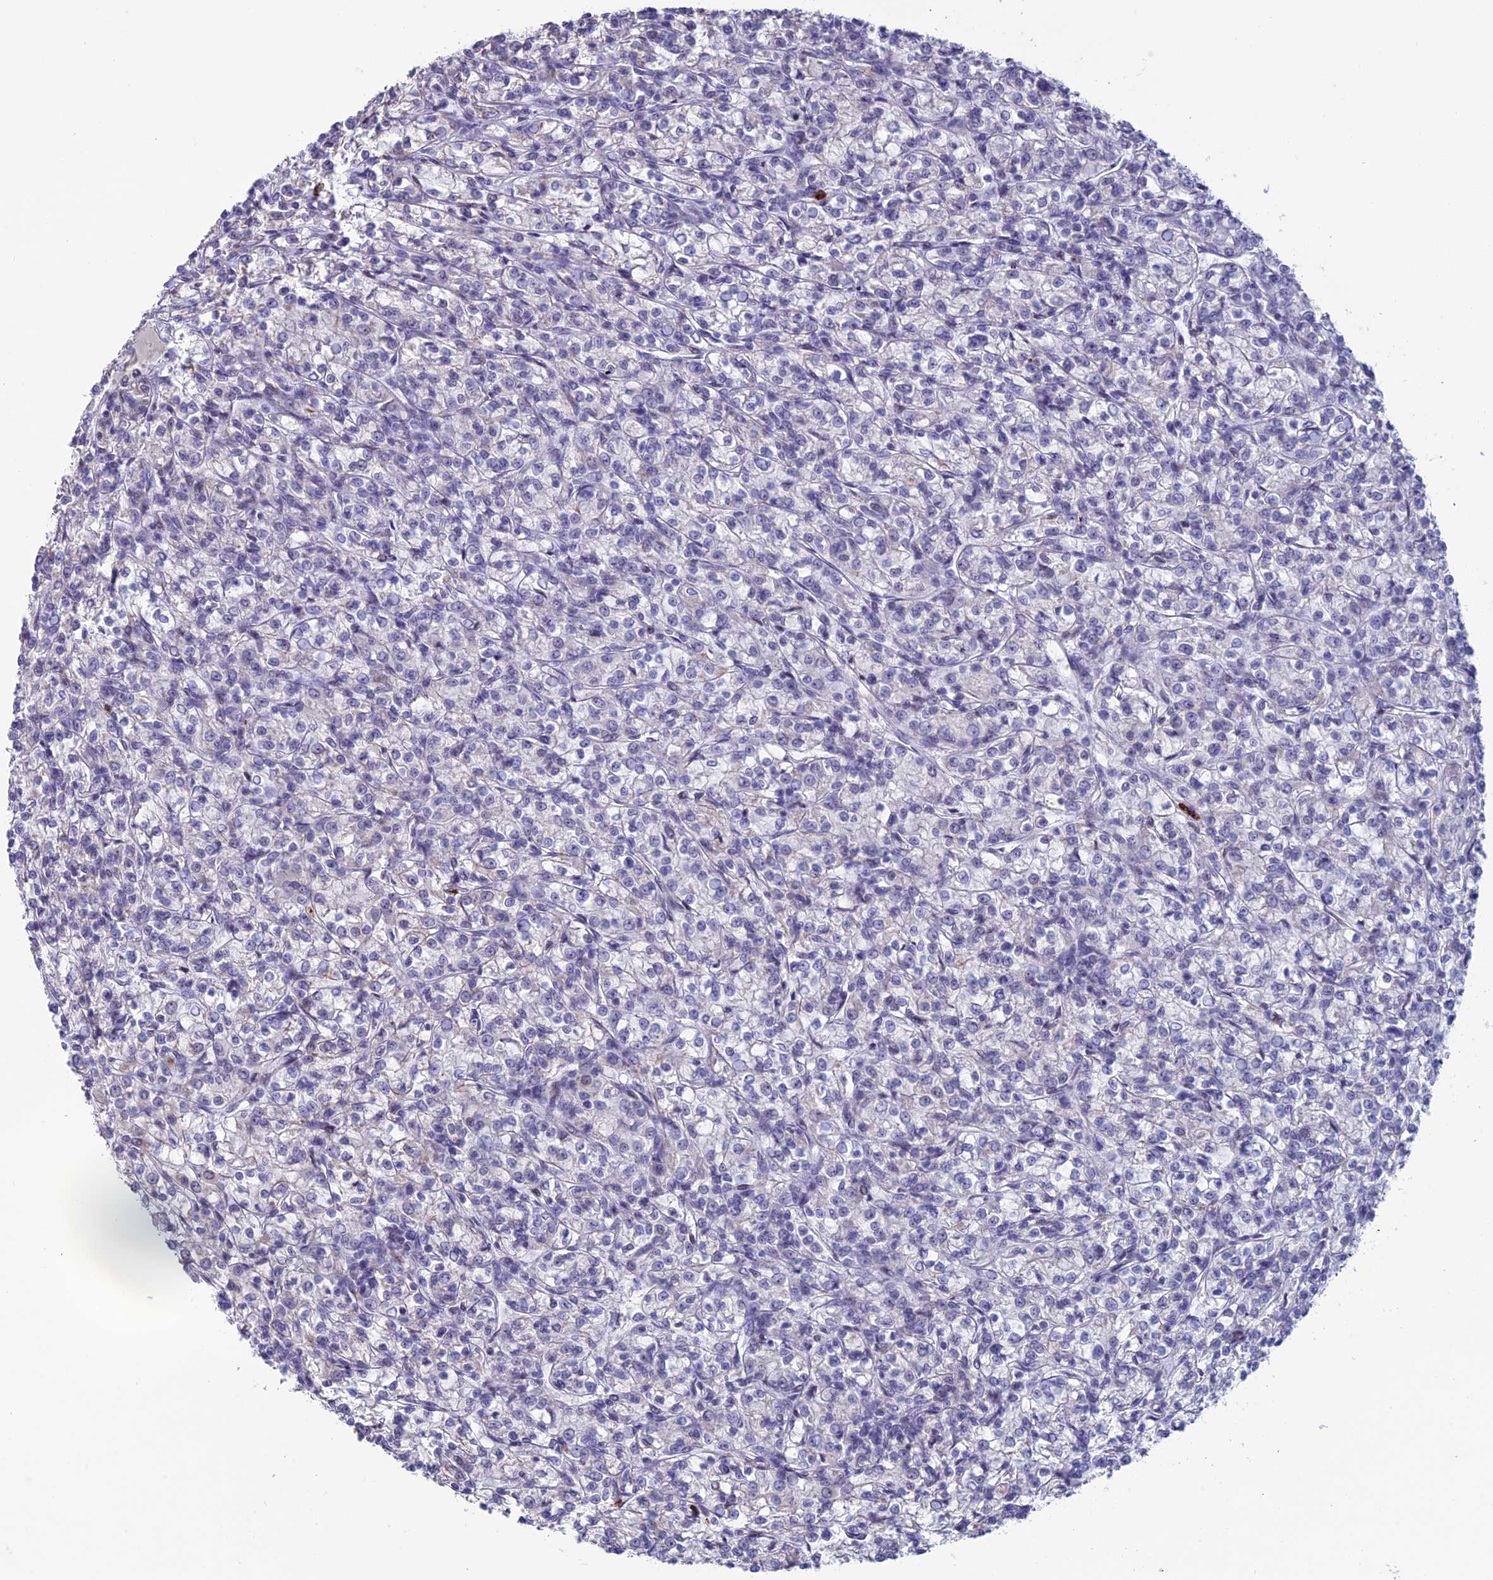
{"staining": {"intensity": "negative", "quantity": "none", "location": "none"}, "tissue": "renal cancer", "cell_type": "Tumor cells", "image_type": "cancer", "snomed": [{"axis": "morphology", "description": "Adenocarcinoma, NOS"}, {"axis": "topography", "description": "Kidney"}], "caption": "This micrograph is of renal cancer (adenocarcinoma) stained with immunohistochemistry (IHC) to label a protein in brown with the nuclei are counter-stained blue. There is no expression in tumor cells. (DAB (3,3'-diaminobenzidine) IHC, high magnification).", "gene": "MFSD2B", "patient": {"sex": "female", "age": 59}}